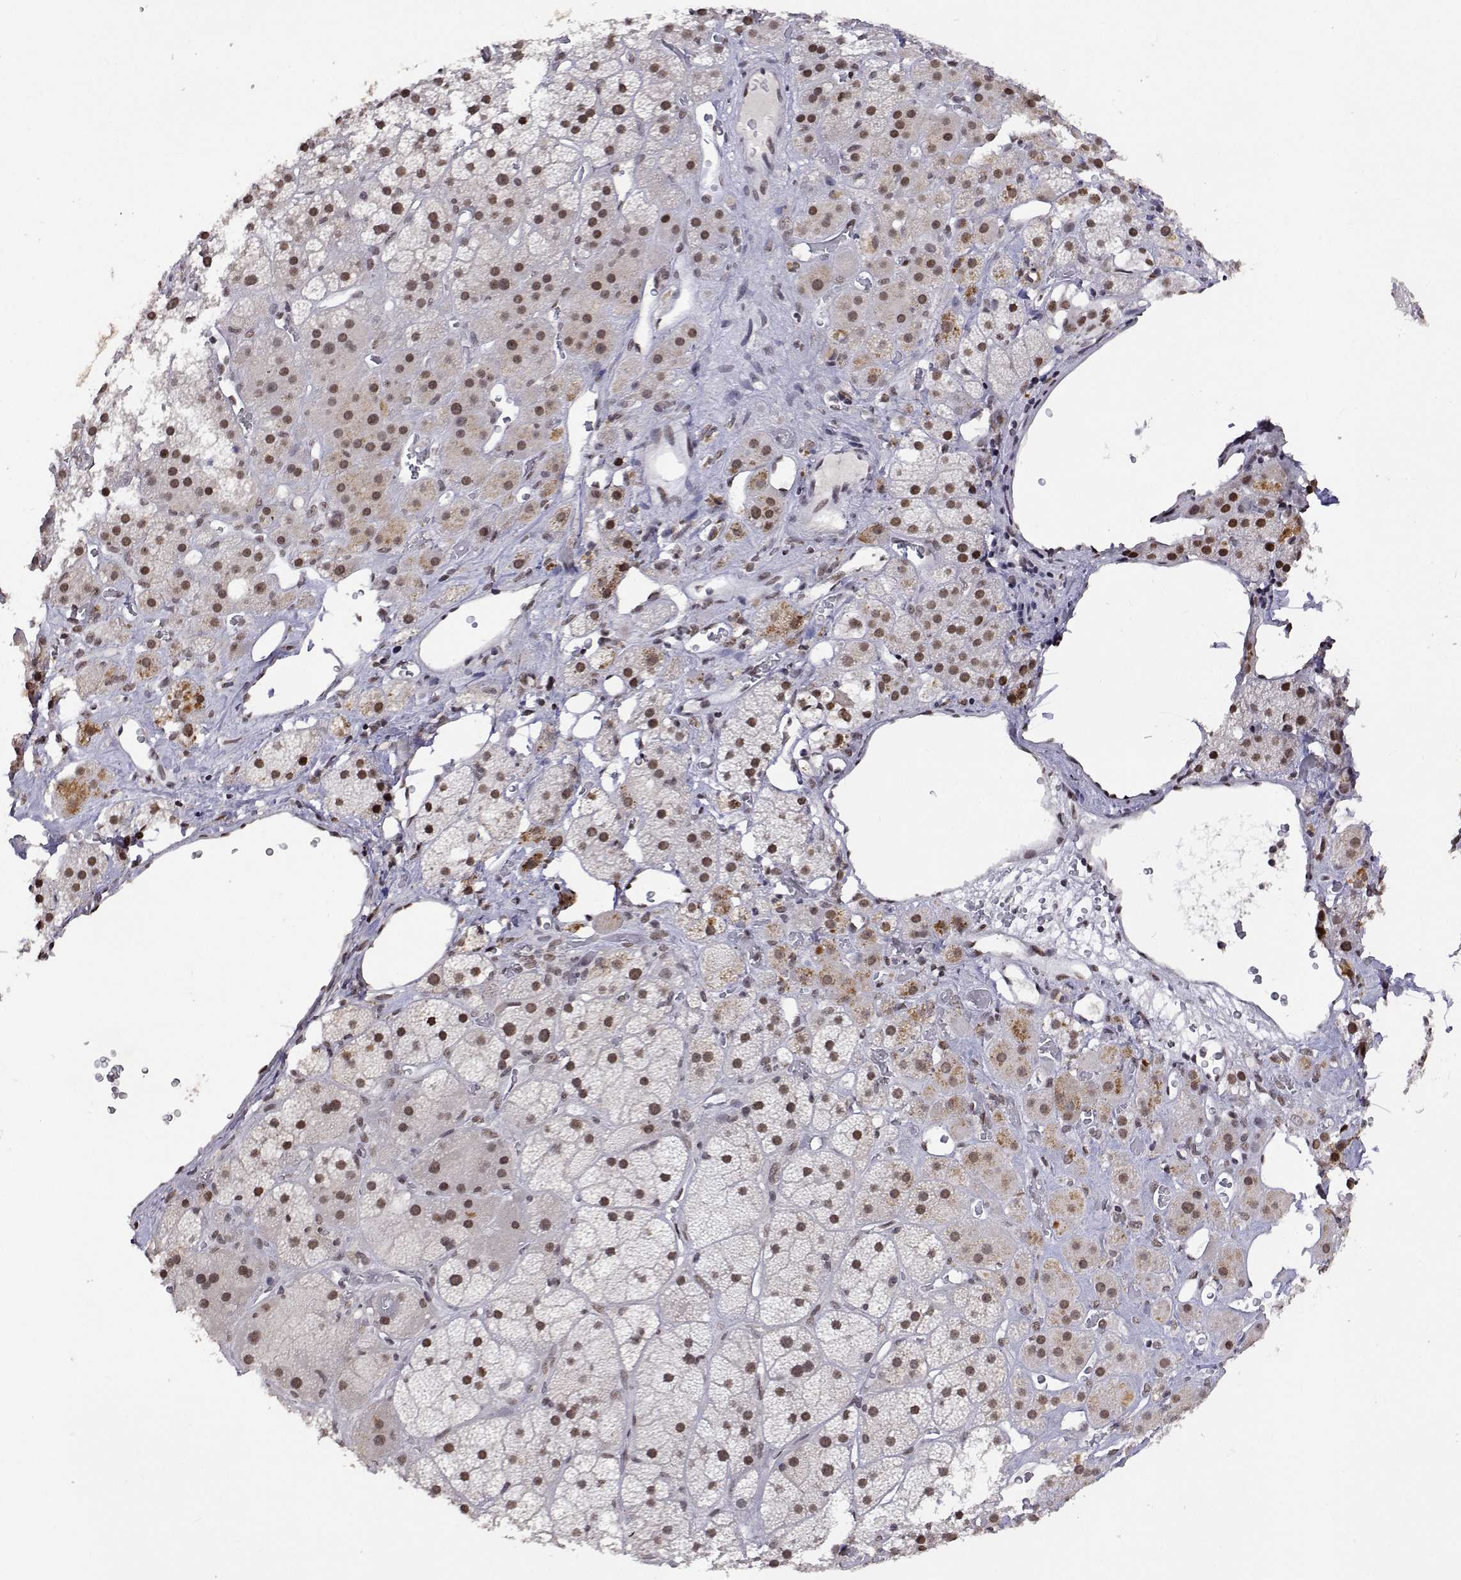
{"staining": {"intensity": "moderate", "quantity": "25%-75%", "location": "nuclear"}, "tissue": "adrenal gland", "cell_type": "Glandular cells", "image_type": "normal", "snomed": [{"axis": "morphology", "description": "Normal tissue, NOS"}, {"axis": "topography", "description": "Adrenal gland"}], "caption": "High-power microscopy captured an IHC image of unremarkable adrenal gland, revealing moderate nuclear staining in approximately 25%-75% of glandular cells. (DAB (3,3'-diaminobenzidine) = brown stain, brightfield microscopy at high magnification).", "gene": "HNRNPA0", "patient": {"sex": "male", "age": 57}}